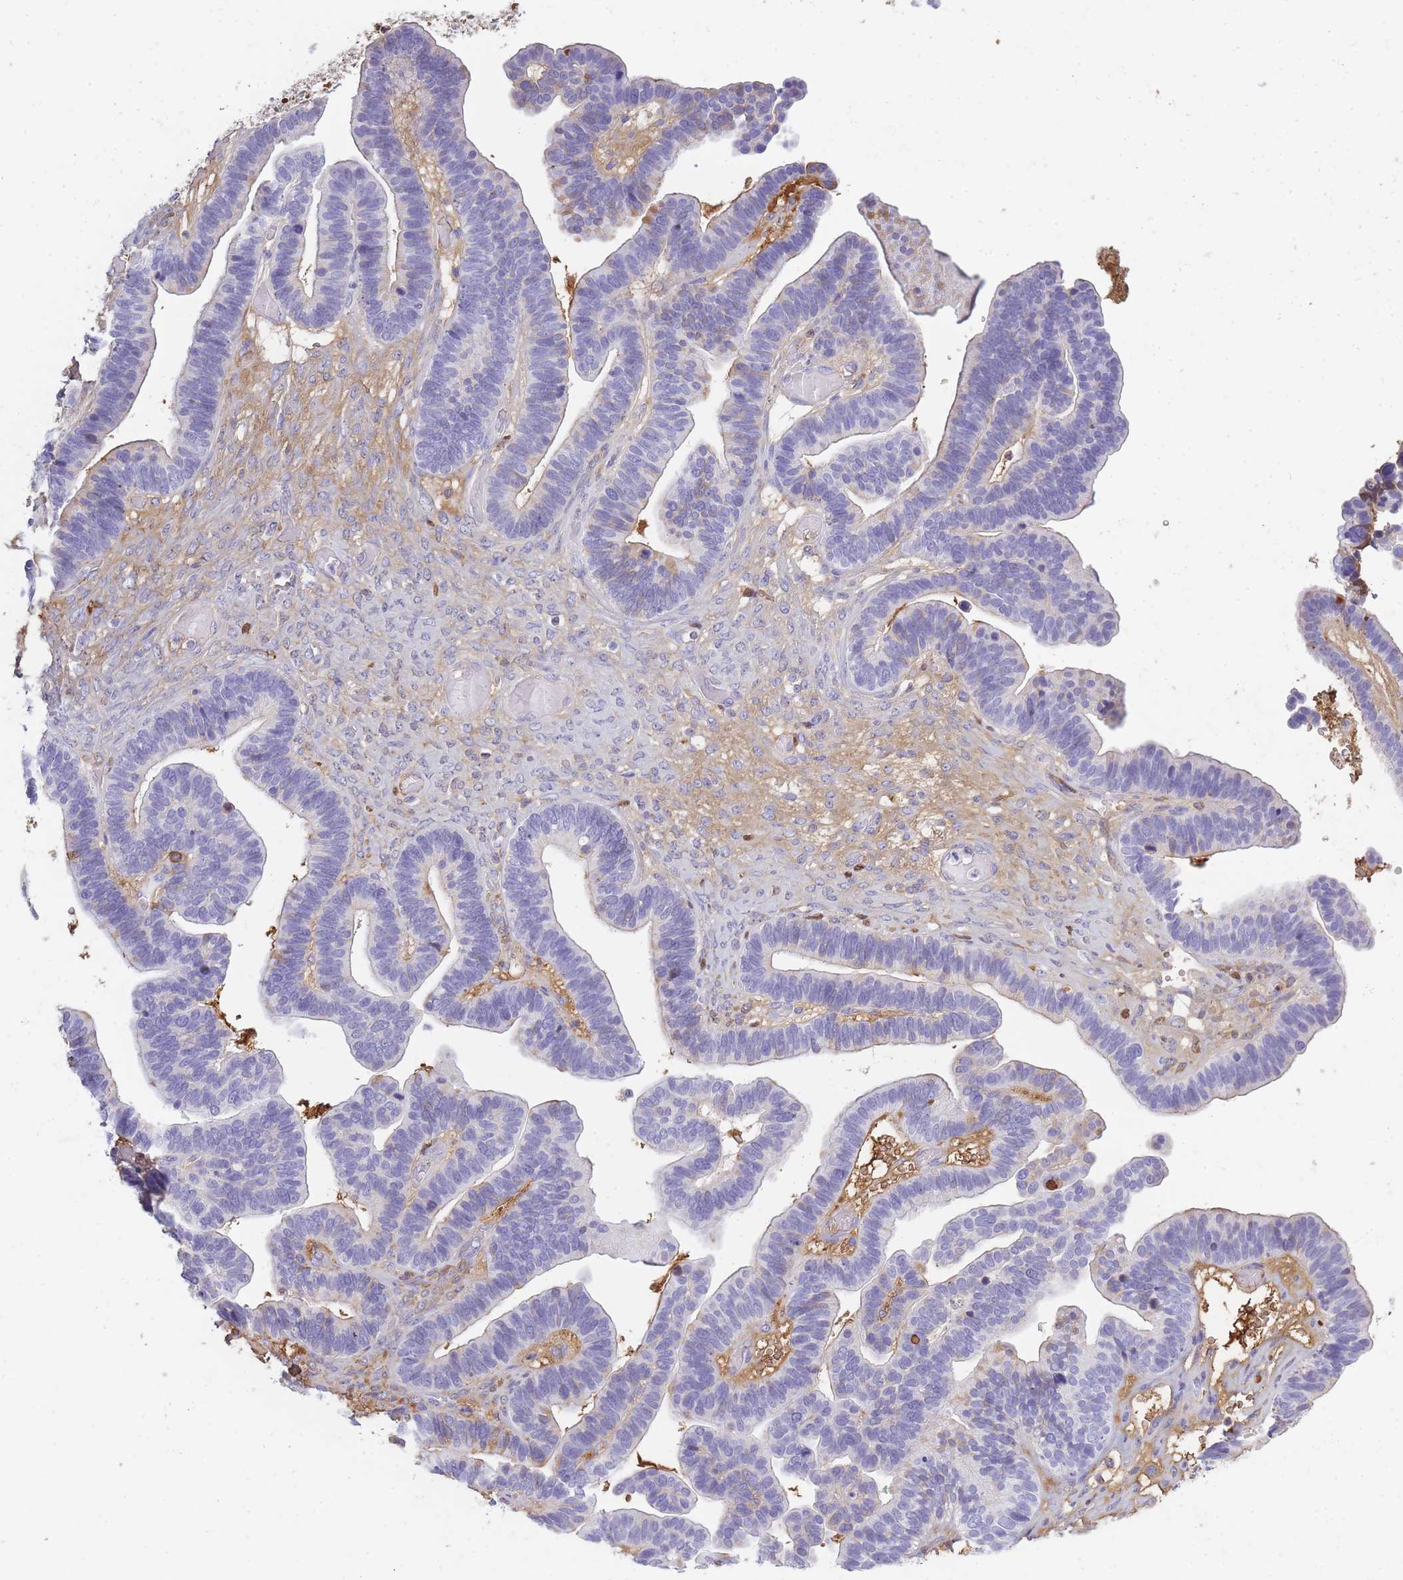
{"staining": {"intensity": "negative", "quantity": "none", "location": "none"}, "tissue": "ovarian cancer", "cell_type": "Tumor cells", "image_type": "cancer", "snomed": [{"axis": "morphology", "description": "Cystadenocarcinoma, serous, NOS"}, {"axis": "topography", "description": "Ovary"}], "caption": "The image displays no significant expression in tumor cells of ovarian serous cystadenocarcinoma.", "gene": "IGKV1D-42", "patient": {"sex": "female", "age": 56}}